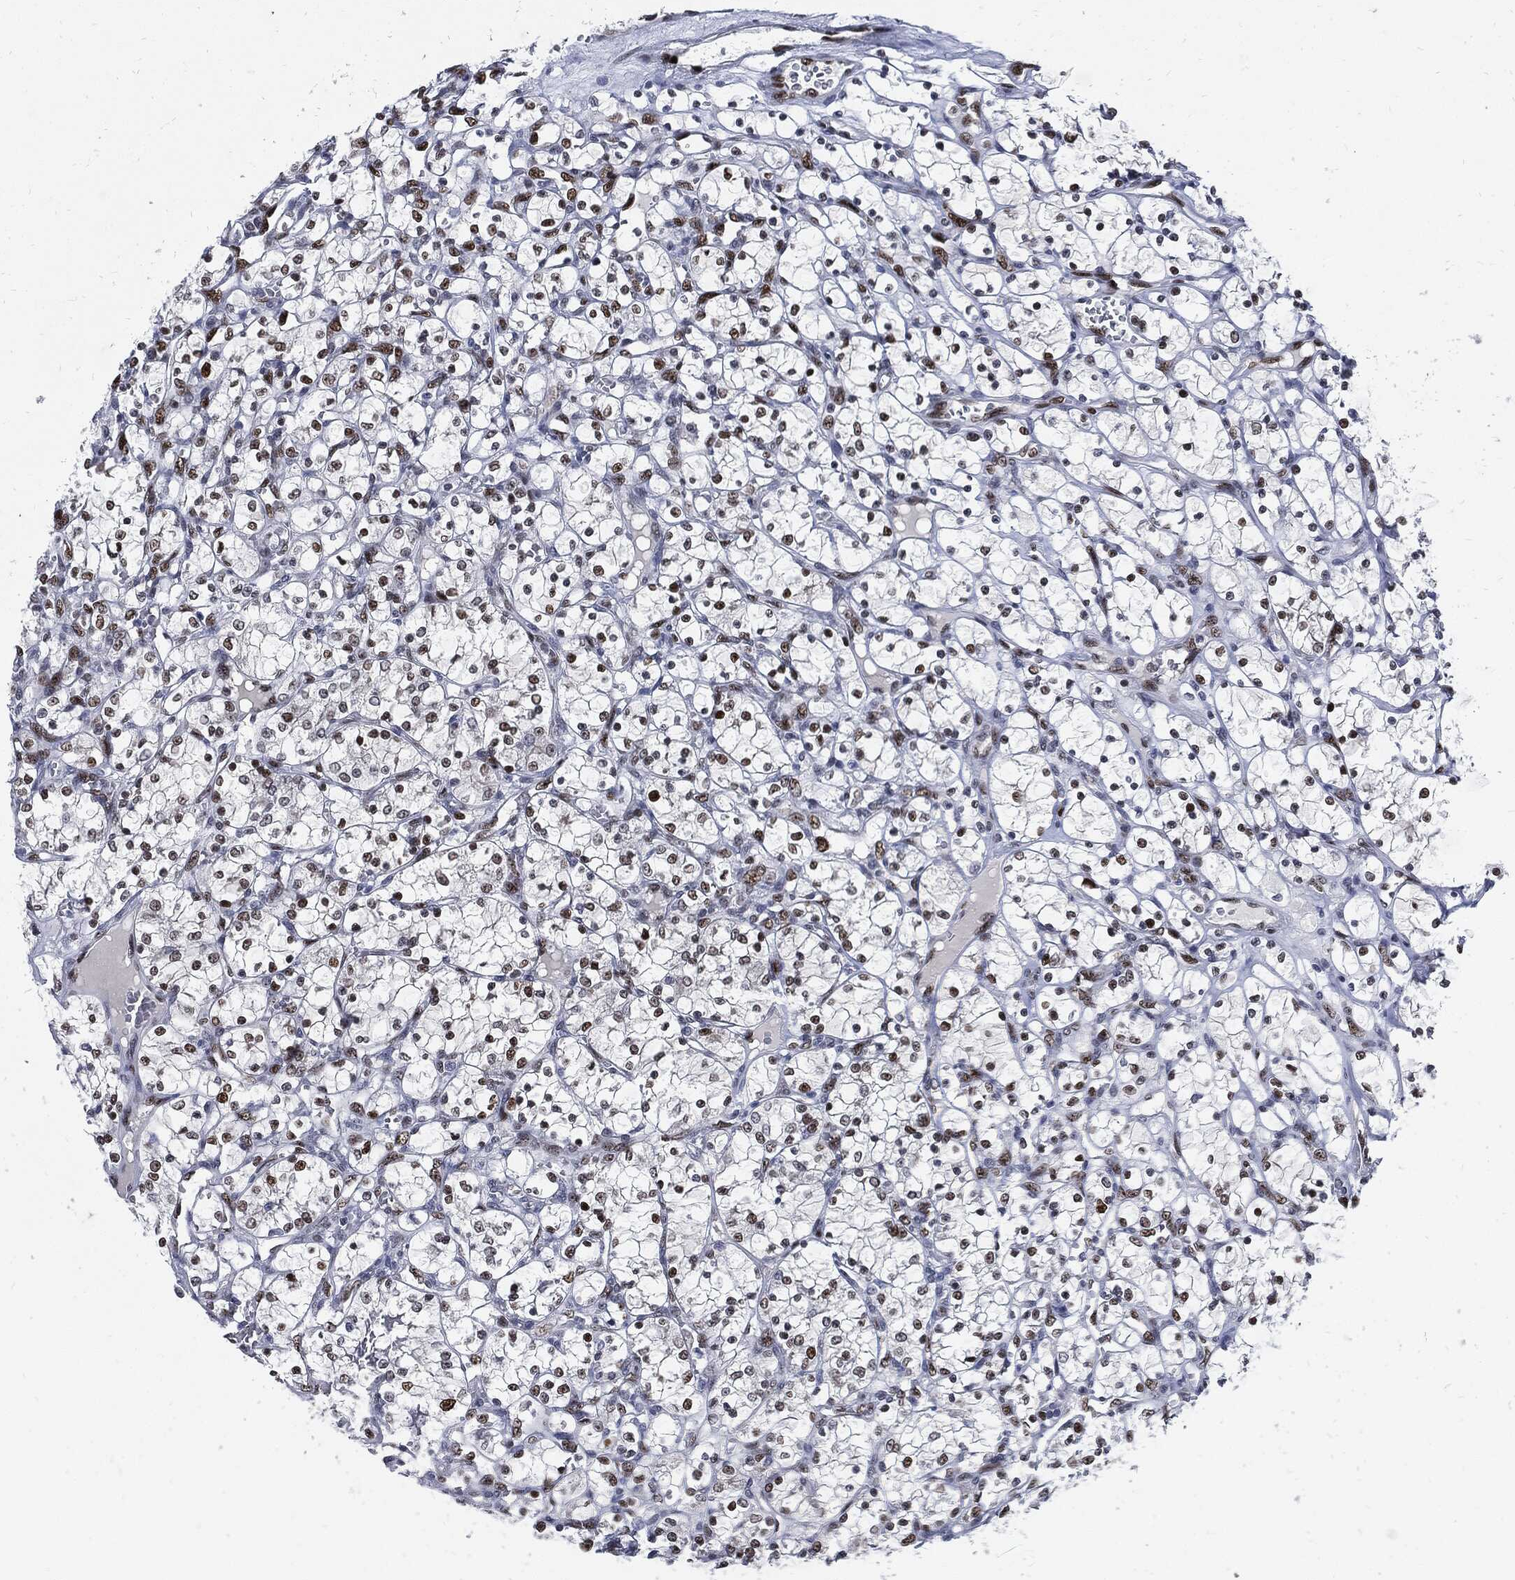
{"staining": {"intensity": "strong", "quantity": "25%-75%", "location": "nuclear"}, "tissue": "renal cancer", "cell_type": "Tumor cells", "image_type": "cancer", "snomed": [{"axis": "morphology", "description": "Adenocarcinoma, NOS"}, {"axis": "topography", "description": "Kidney"}], "caption": "High-power microscopy captured an immunohistochemistry (IHC) photomicrograph of renal adenocarcinoma, revealing strong nuclear expression in about 25%-75% of tumor cells.", "gene": "NBN", "patient": {"sex": "female", "age": 69}}